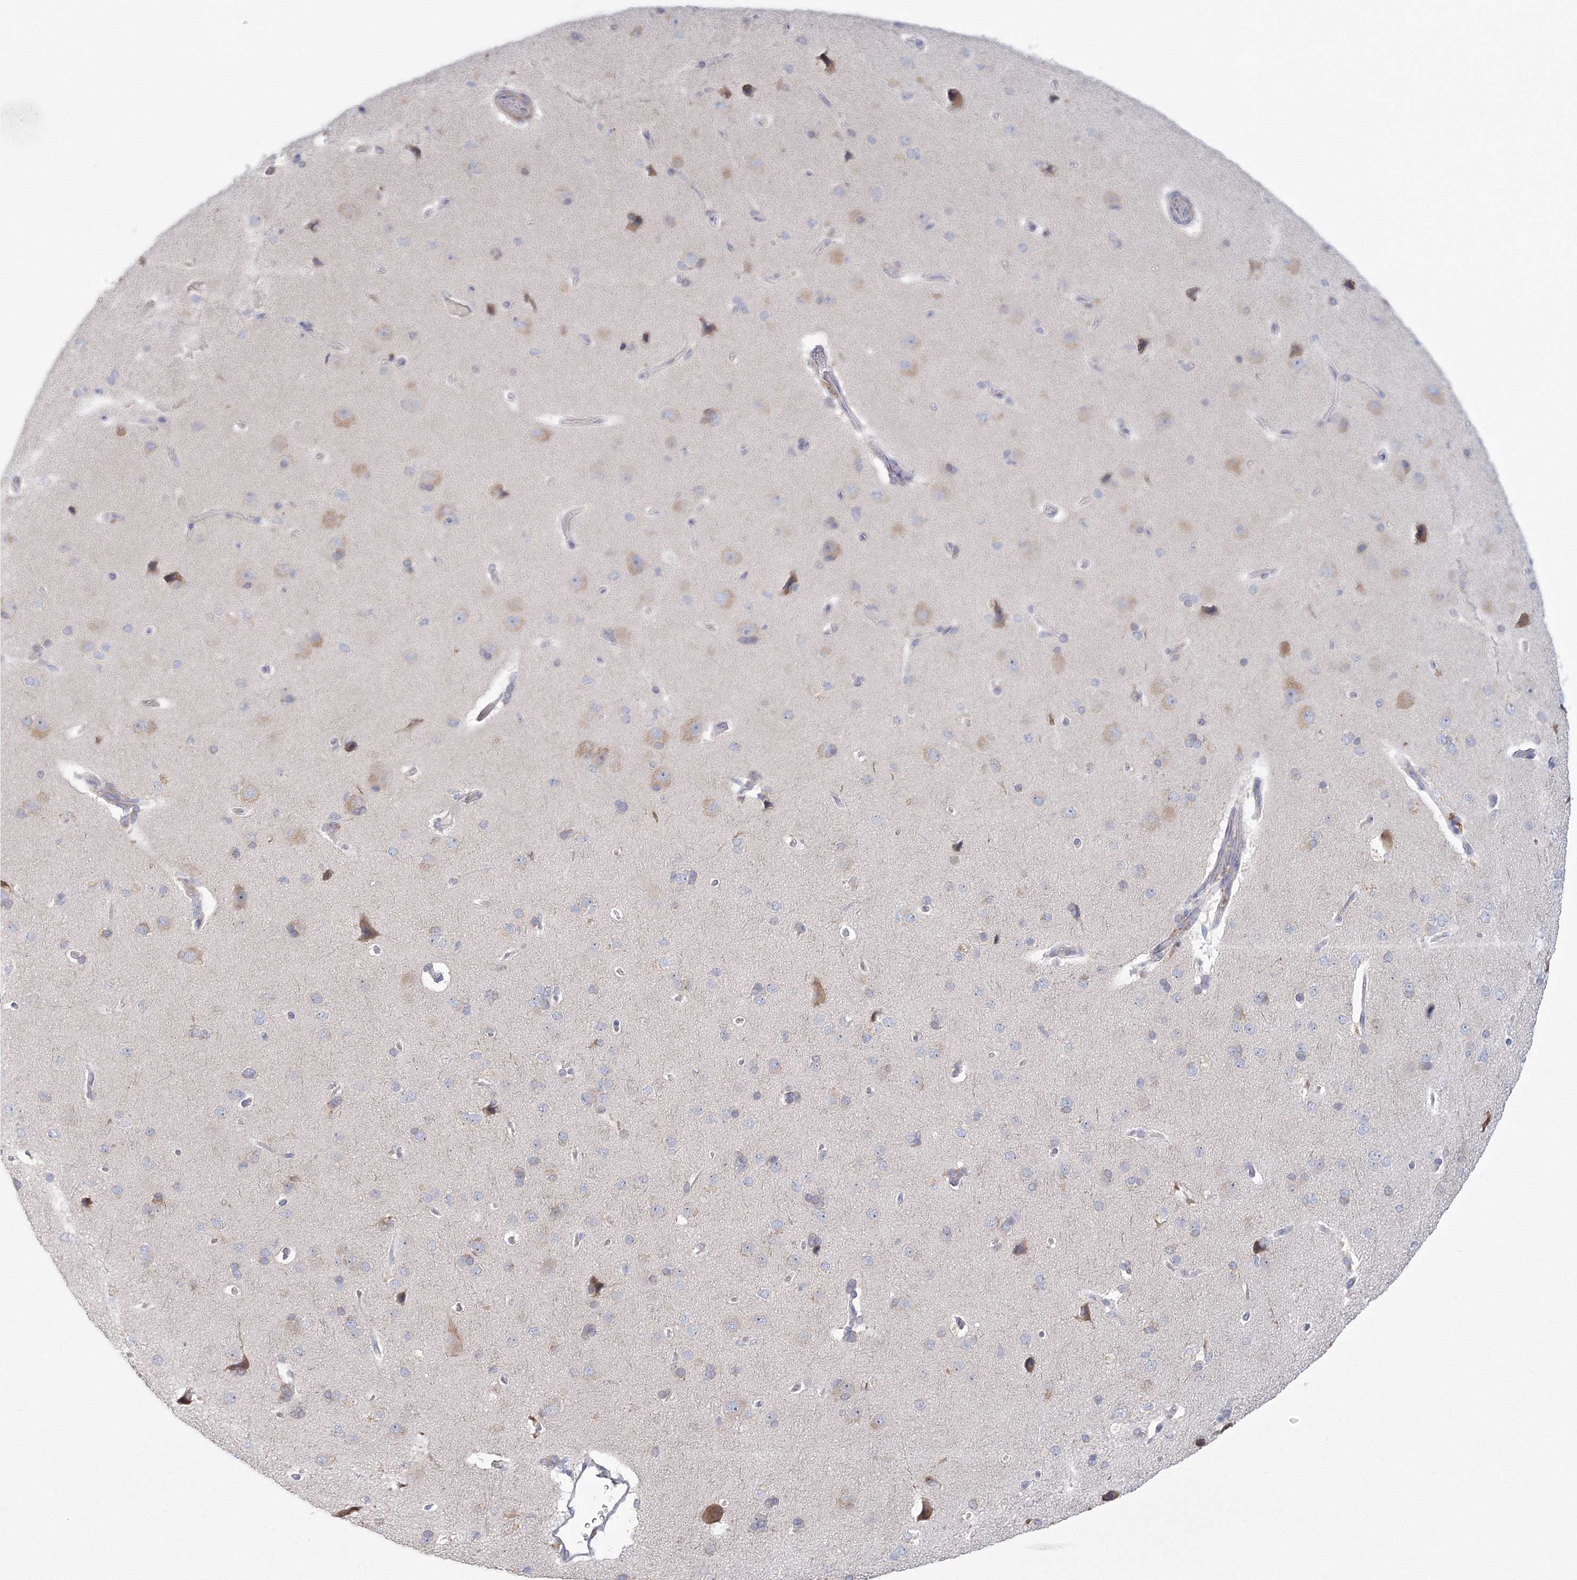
{"staining": {"intensity": "weak", "quantity": "25%-75%", "location": "cytoplasmic/membranous"}, "tissue": "cerebral cortex", "cell_type": "Endothelial cells", "image_type": "normal", "snomed": [{"axis": "morphology", "description": "Normal tissue, NOS"}, {"axis": "topography", "description": "Cerebral cortex"}], "caption": "Immunohistochemistry (IHC) (DAB) staining of benign human cerebral cortex exhibits weak cytoplasmic/membranous protein staining in about 25%-75% of endothelial cells. The staining was performed using DAB to visualize the protein expression in brown, while the nuclei were stained in blue with hematoxylin (Magnification: 20x).", "gene": "TACC2", "patient": {"sex": "male", "age": 62}}